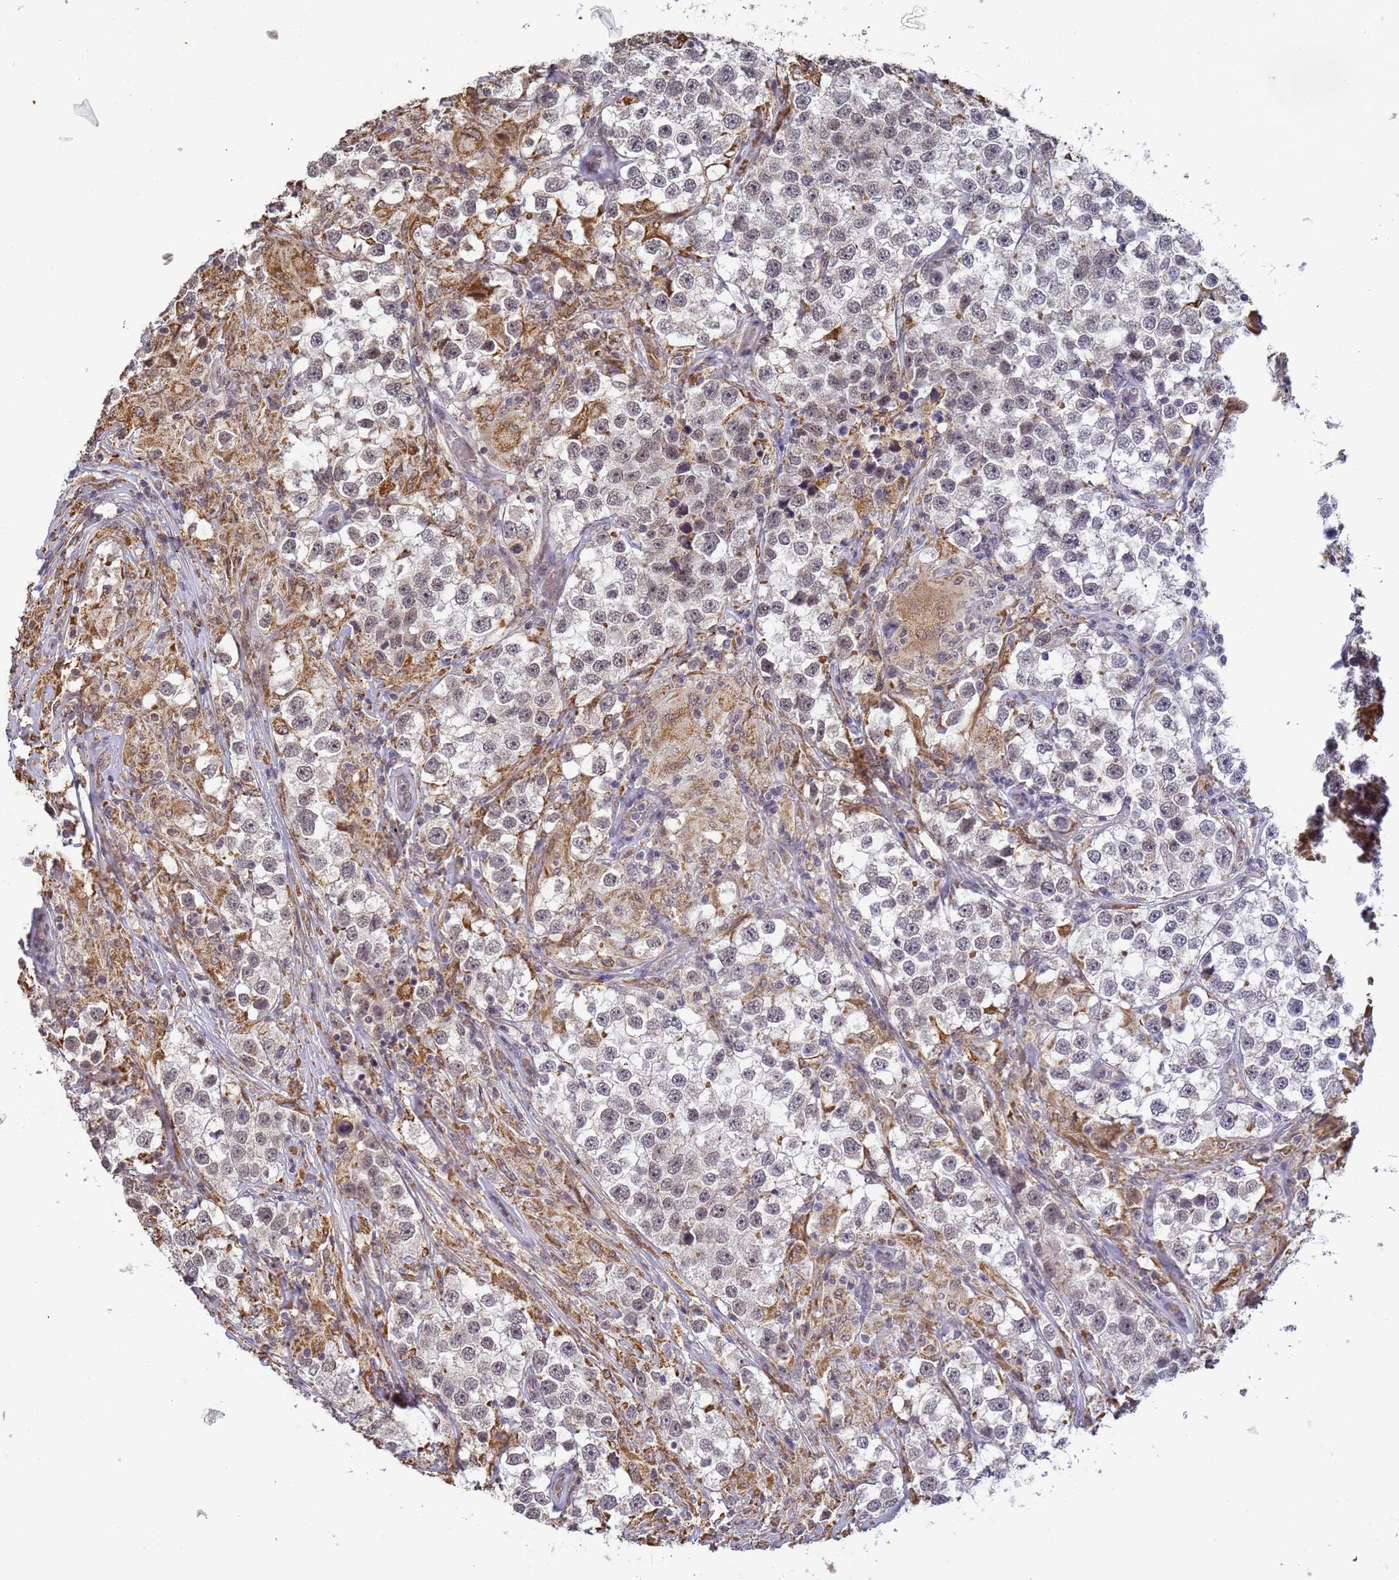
{"staining": {"intensity": "negative", "quantity": "none", "location": "none"}, "tissue": "testis cancer", "cell_type": "Tumor cells", "image_type": "cancer", "snomed": [{"axis": "morphology", "description": "Seminoma, NOS"}, {"axis": "topography", "description": "Testis"}], "caption": "There is no significant expression in tumor cells of testis cancer.", "gene": "MYL7", "patient": {"sex": "male", "age": 46}}